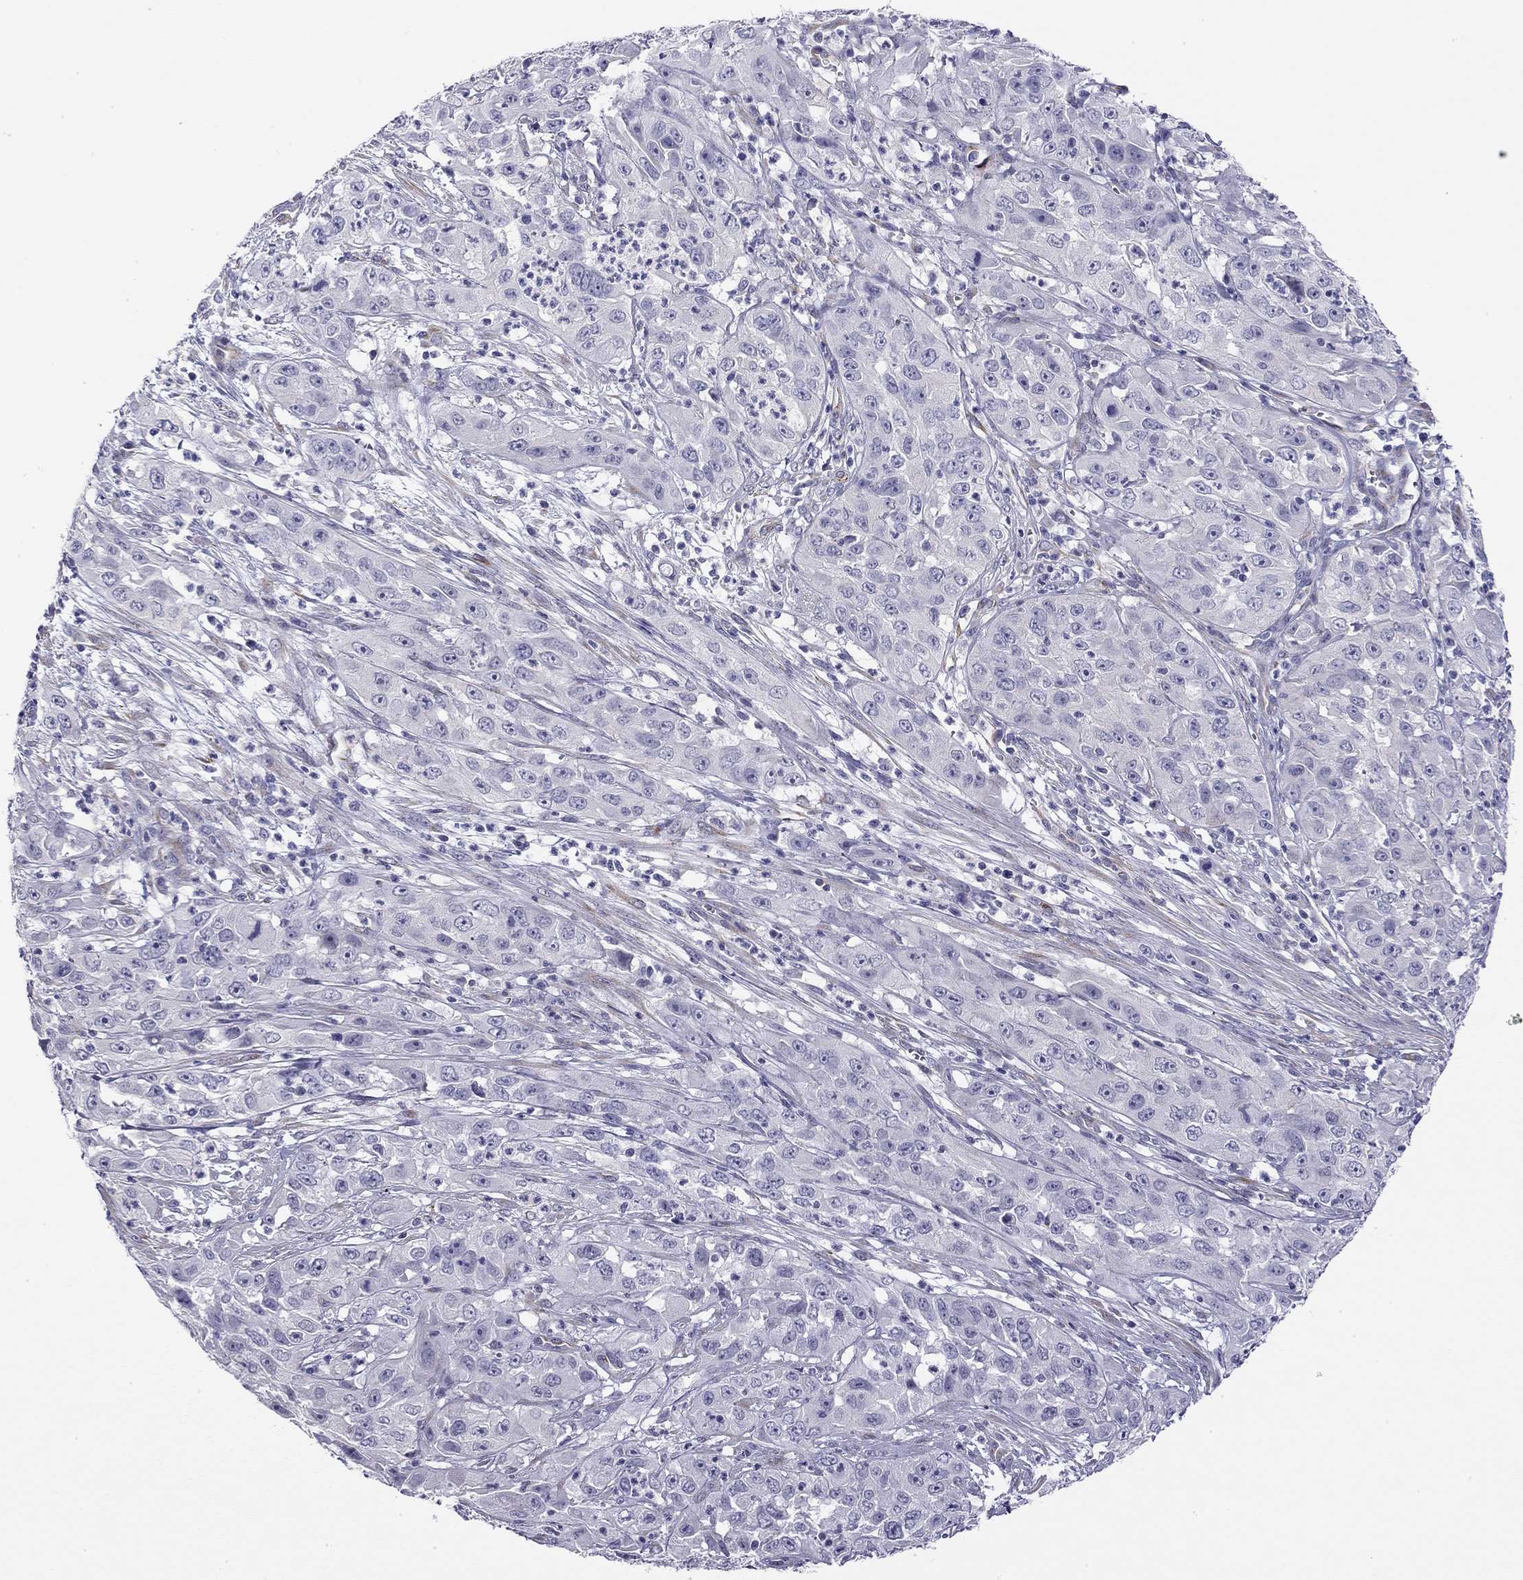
{"staining": {"intensity": "negative", "quantity": "none", "location": "none"}, "tissue": "cervical cancer", "cell_type": "Tumor cells", "image_type": "cancer", "snomed": [{"axis": "morphology", "description": "Squamous cell carcinoma, NOS"}, {"axis": "topography", "description": "Cervix"}], "caption": "Tumor cells show no significant protein positivity in cervical cancer (squamous cell carcinoma).", "gene": "RTL1", "patient": {"sex": "female", "age": 32}}